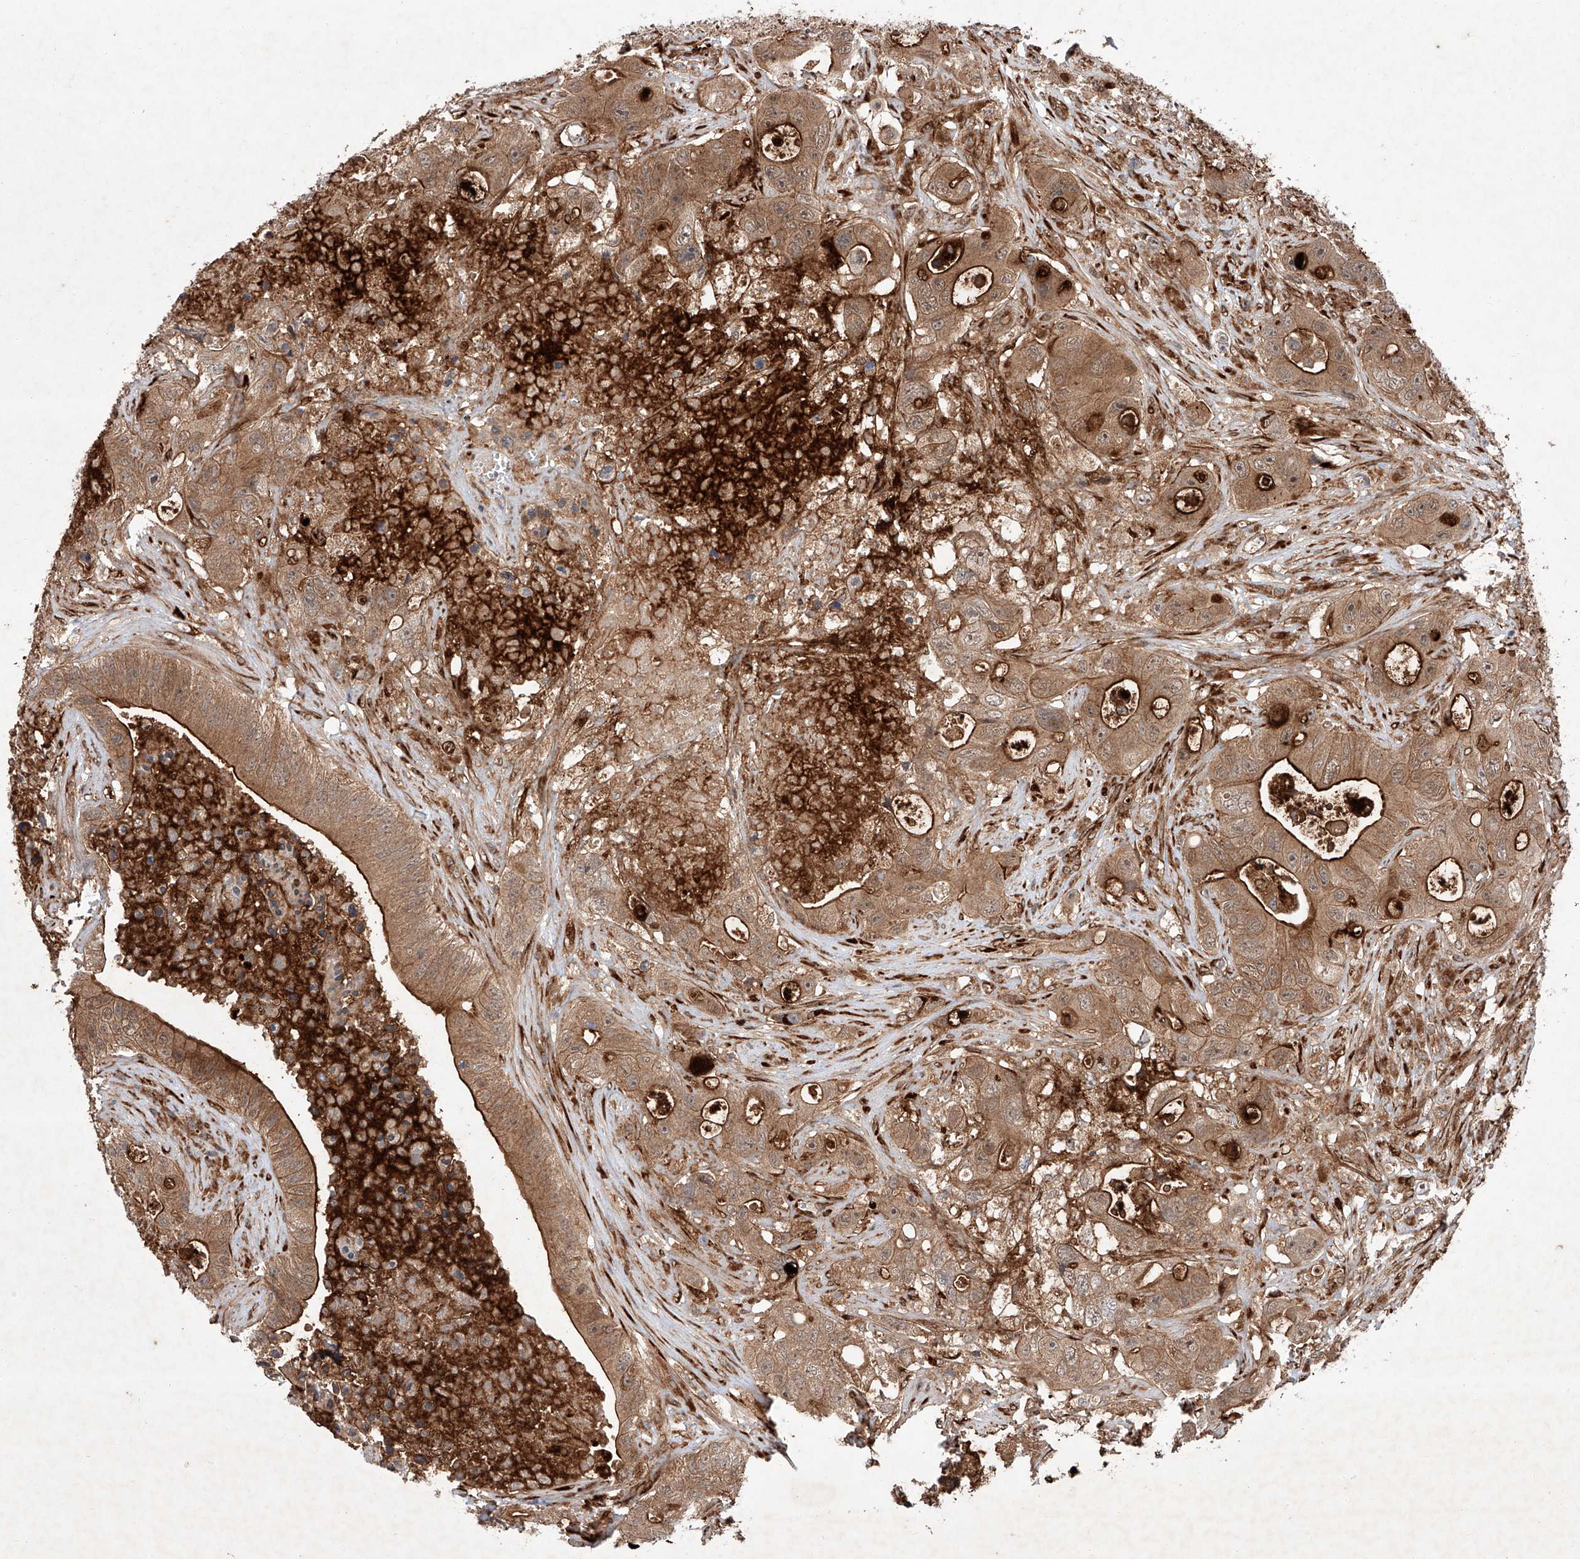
{"staining": {"intensity": "strong", "quantity": ">75%", "location": "cytoplasmic/membranous"}, "tissue": "colorectal cancer", "cell_type": "Tumor cells", "image_type": "cancer", "snomed": [{"axis": "morphology", "description": "Adenocarcinoma, NOS"}, {"axis": "topography", "description": "Colon"}], "caption": "Human colorectal cancer (adenocarcinoma) stained with a protein marker exhibits strong staining in tumor cells.", "gene": "ZFP28", "patient": {"sex": "female", "age": 46}}